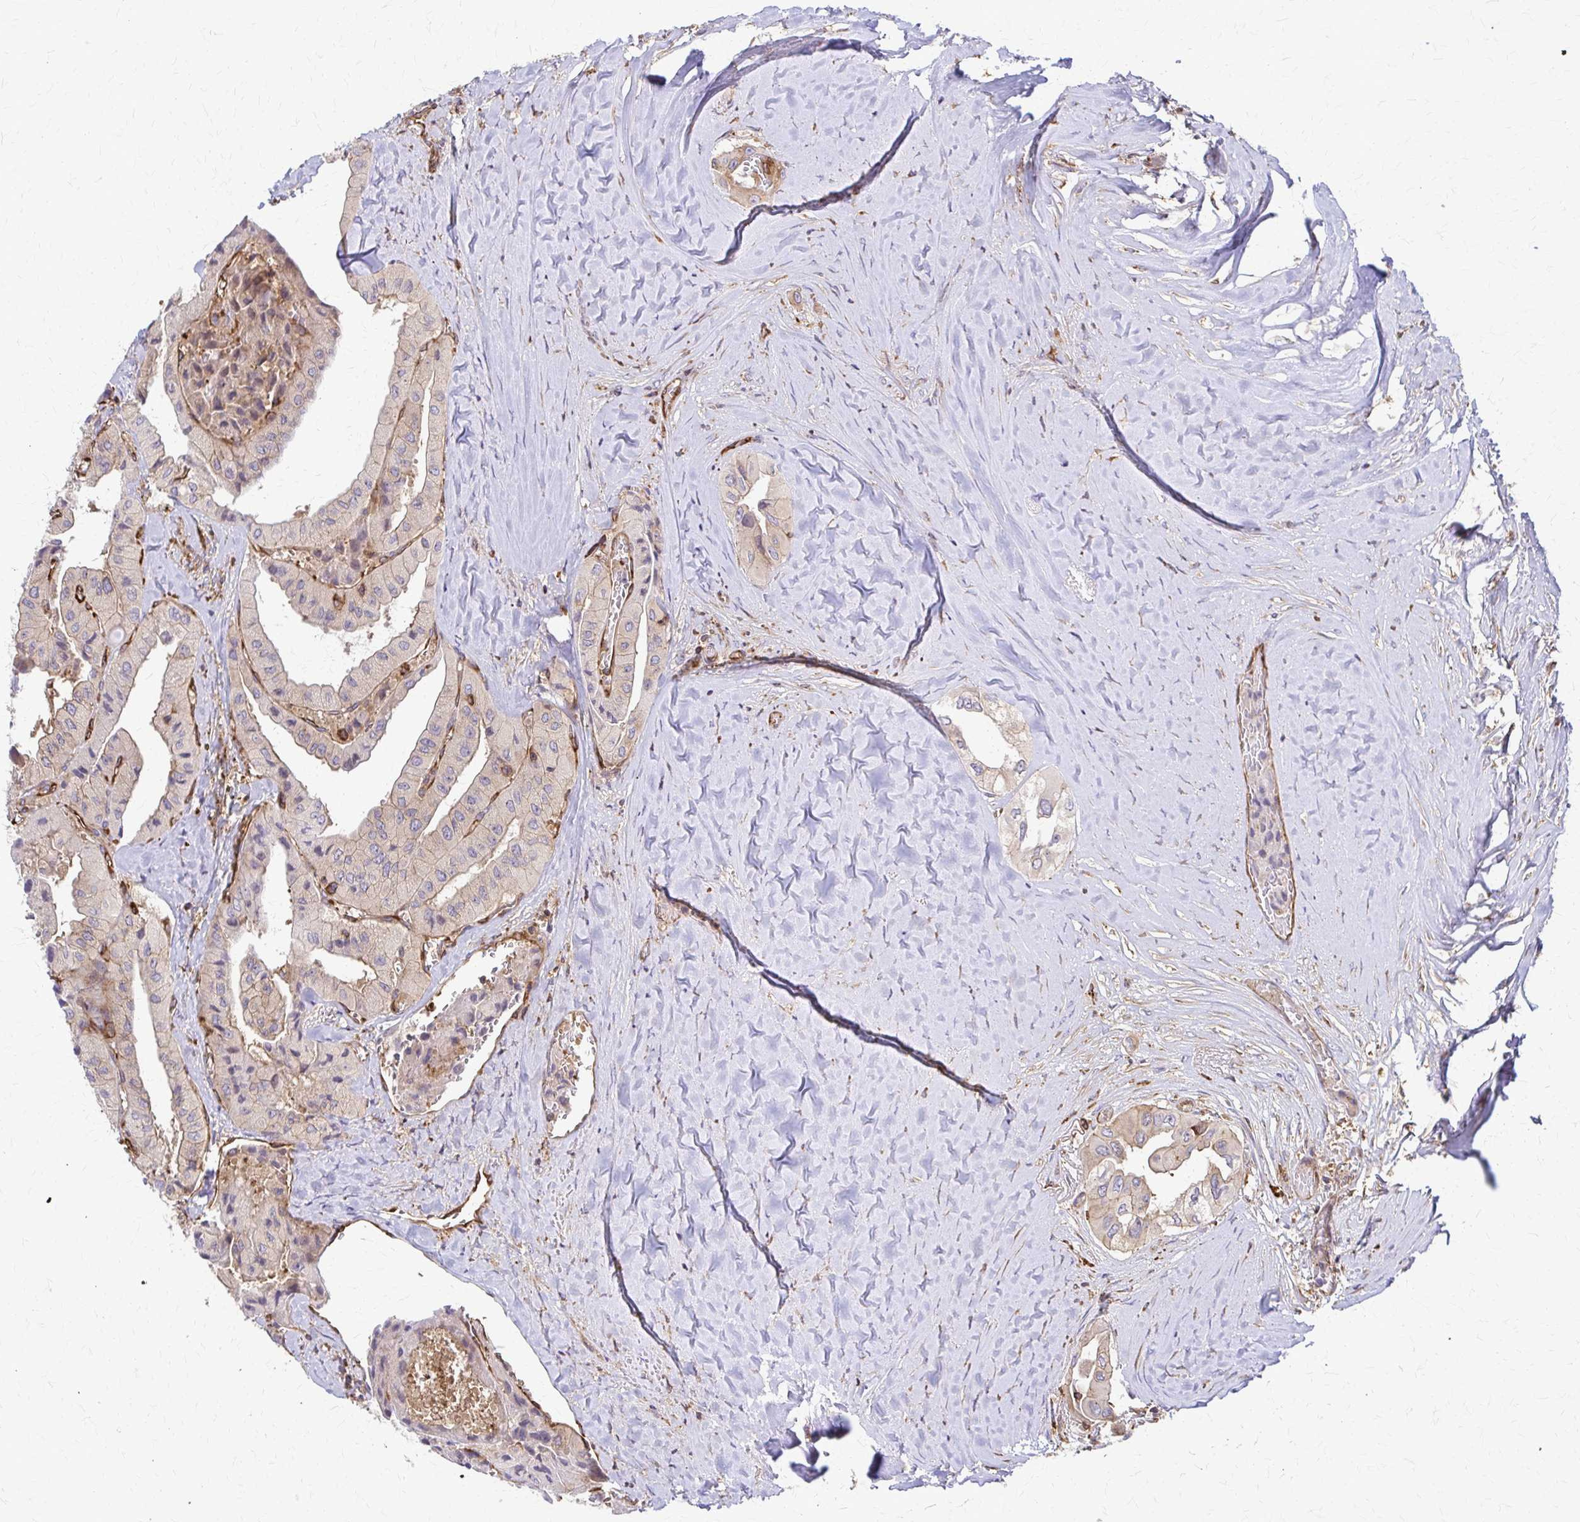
{"staining": {"intensity": "weak", "quantity": ">75%", "location": "cytoplasmic/membranous"}, "tissue": "thyroid cancer", "cell_type": "Tumor cells", "image_type": "cancer", "snomed": [{"axis": "morphology", "description": "Normal tissue, NOS"}, {"axis": "morphology", "description": "Papillary adenocarcinoma, NOS"}, {"axis": "topography", "description": "Thyroid gland"}], "caption": "Immunohistochemistry histopathology image of neoplastic tissue: thyroid cancer stained using IHC shows low levels of weak protein expression localized specifically in the cytoplasmic/membranous of tumor cells, appearing as a cytoplasmic/membranous brown color.", "gene": "WASF2", "patient": {"sex": "female", "age": 59}}